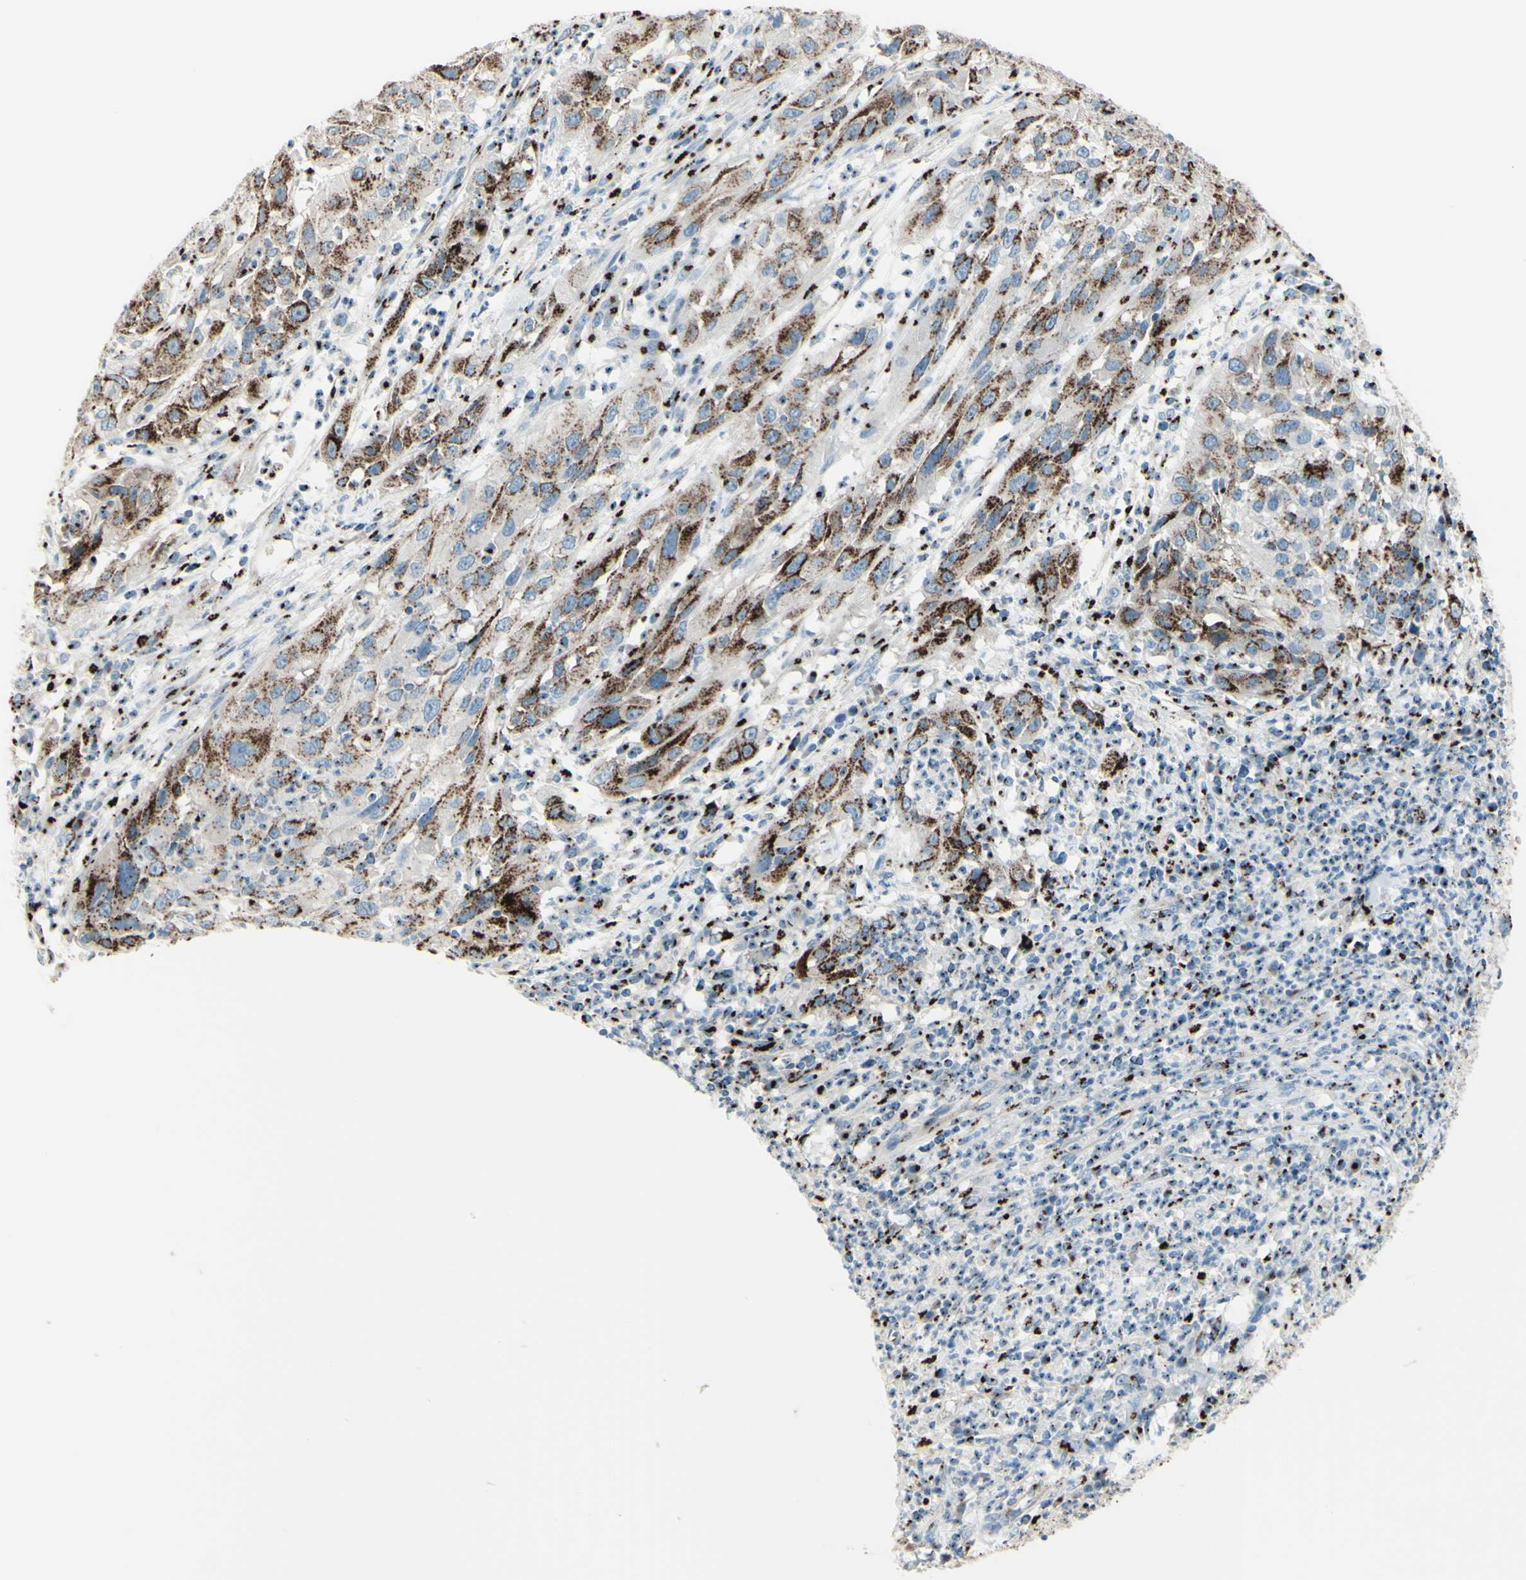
{"staining": {"intensity": "strong", "quantity": ">75%", "location": "cytoplasmic/membranous"}, "tissue": "cervical cancer", "cell_type": "Tumor cells", "image_type": "cancer", "snomed": [{"axis": "morphology", "description": "Squamous cell carcinoma, NOS"}, {"axis": "topography", "description": "Cervix"}], "caption": "Immunohistochemical staining of human squamous cell carcinoma (cervical) displays strong cytoplasmic/membranous protein staining in approximately >75% of tumor cells.", "gene": "B4GALT1", "patient": {"sex": "female", "age": 32}}